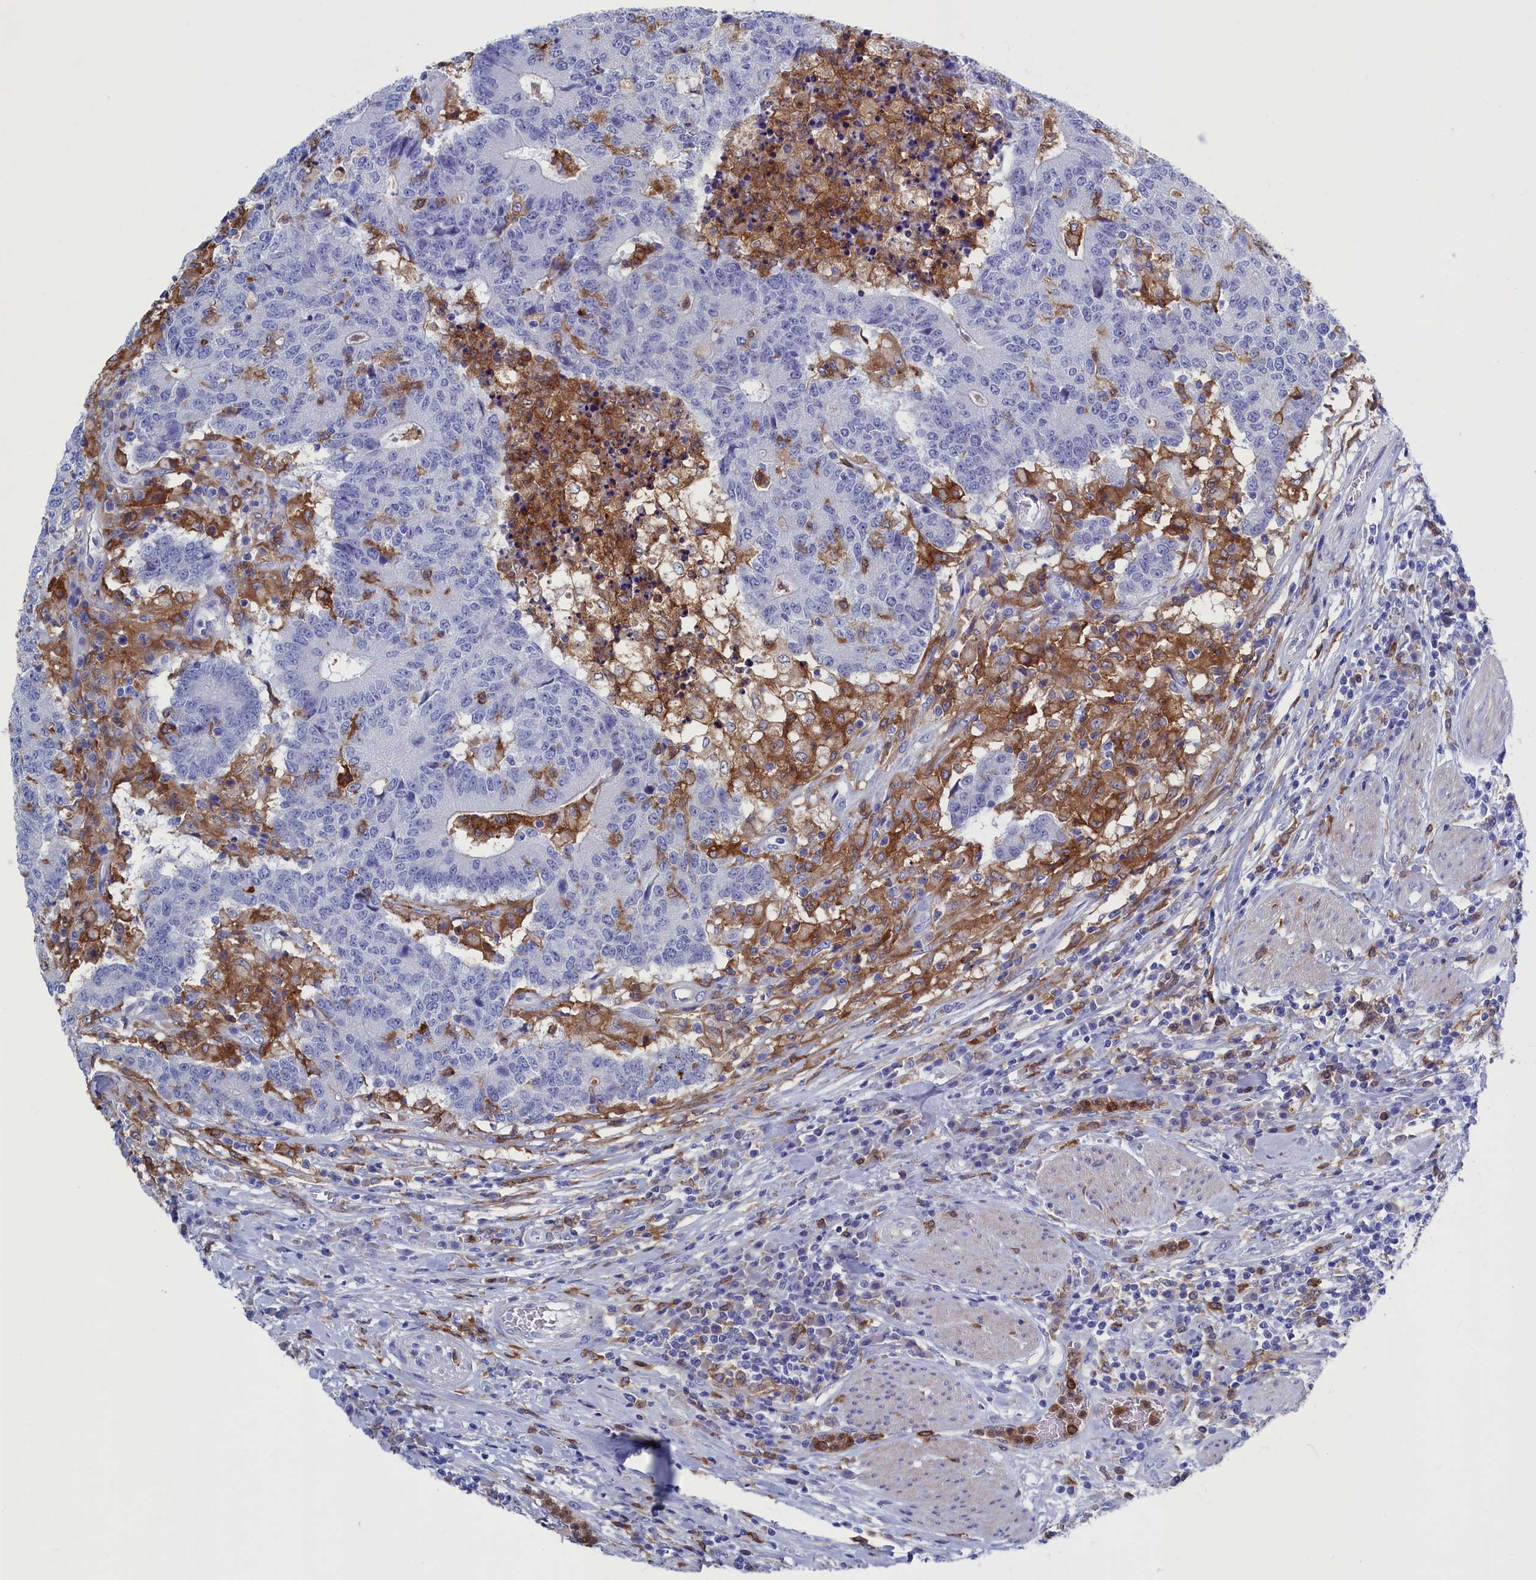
{"staining": {"intensity": "negative", "quantity": "none", "location": "none"}, "tissue": "colorectal cancer", "cell_type": "Tumor cells", "image_type": "cancer", "snomed": [{"axis": "morphology", "description": "Adenocarcinoma, NOS"}, {"axis": "topography", "description": "Colon"}], "caption": "Tumor cells show no significant staining in colorectal adenocarcinoma.", "gene": "TYROBP", "patient": {"sex": "female", "age": 75}}